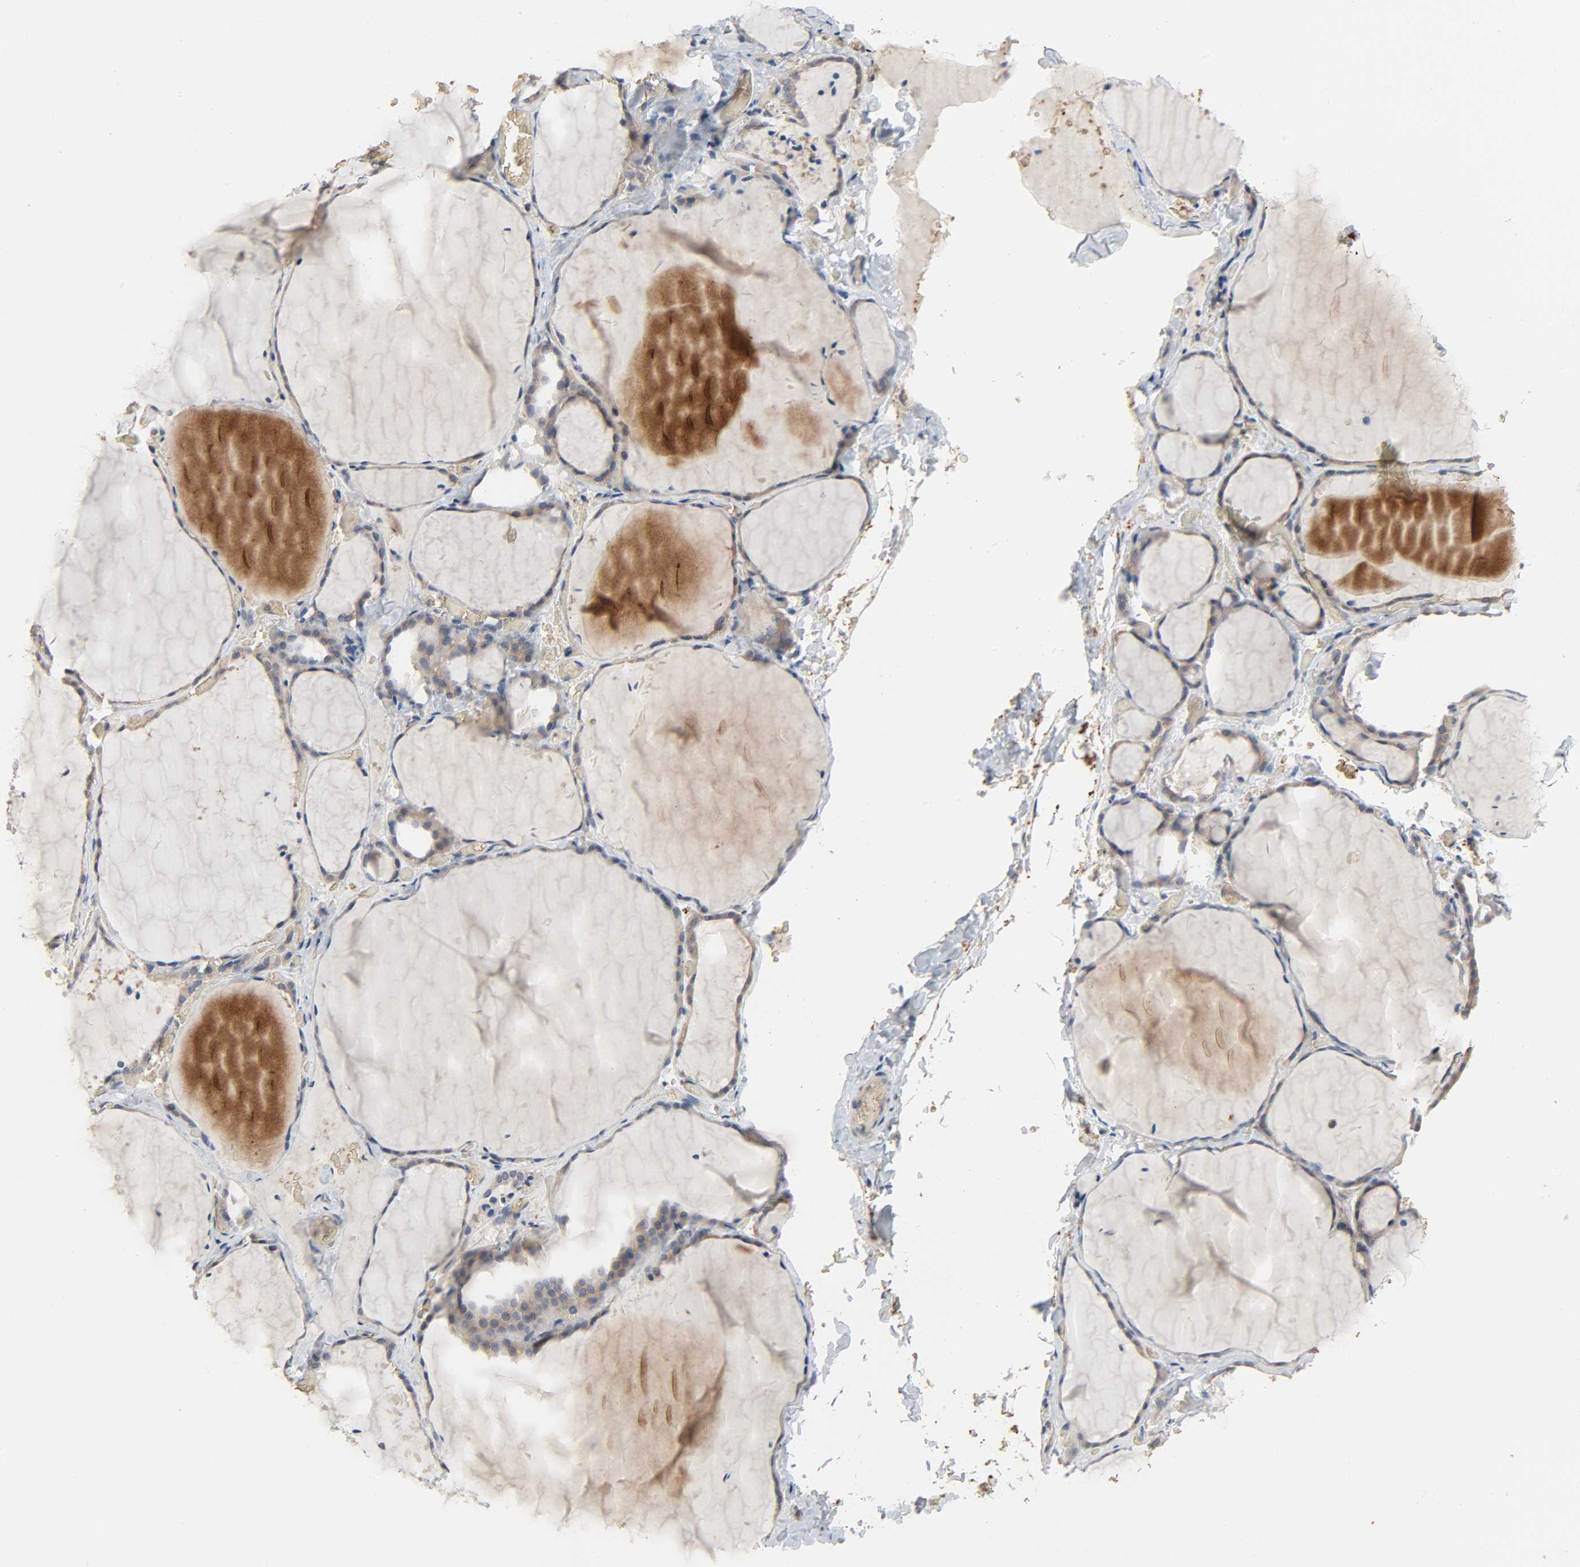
{"staining": {"intensity": "moderate", "quantity": ">75%", "location": "cytoplasmic/membranous"}, "tissue": "thyroid gland", "cell_type": "Glandular cells", "image_type": "normal", "snomed": [{"axis": "morphology", "description": "Normal tissue, NOS"}, {"axis": "topography", "description": "Thyroid gland"}], "caption": "Protein analysis of unremarkable thyroid gland reveals moderate cytoplasmic/membranous positivity in approximately >75% of glandular cells. (DAB (3,3'-diaminobenzidine) IHC, brown staining for protein, blue staining for nuclei).", "gene": "PLEKHA2", "patient": {"sex": "female", "age": 22}}